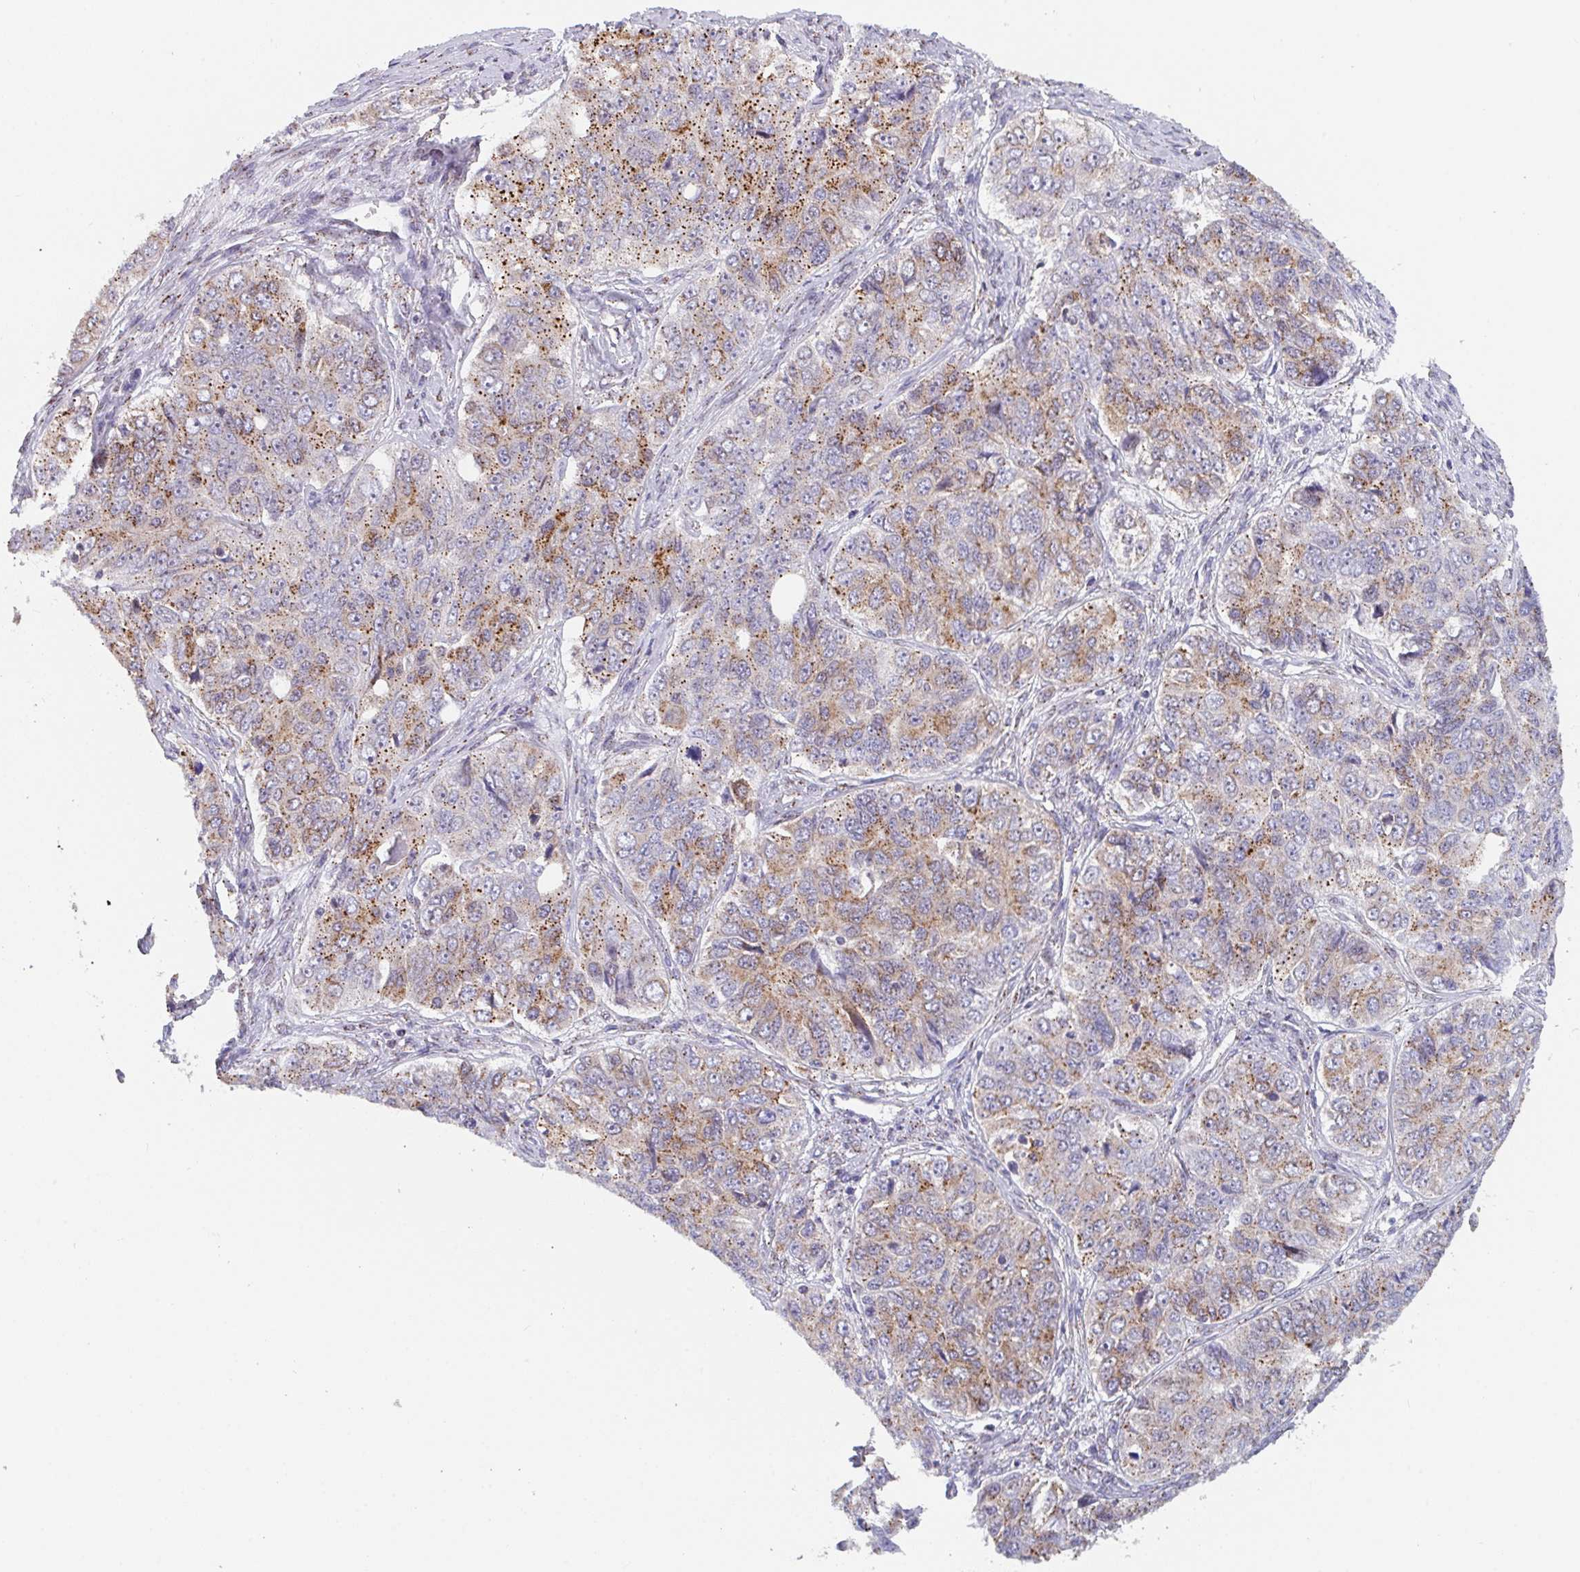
{"staining": {"intensity": "moderate", "quantity": ">75%", "location": "cytoplasmic/membranous"}, "tissue": "ovarian cancer", "cell_type": "Tumor cells", "image_type": "cancer", "snomed": [{"axis": "morphology", "description": "Carcinoma, endometroid"}, {"axis": "topography", "description": "Ovary"}], "caption": "Immunohistochemical staining of ovarian endometroid carcinoma exhibits medium levels of moderate cytoplasmic/membranous expression in about >75% of tumor cells.", "gene": "PROSER3", "patient": {"sex": "female", "age": 51}}